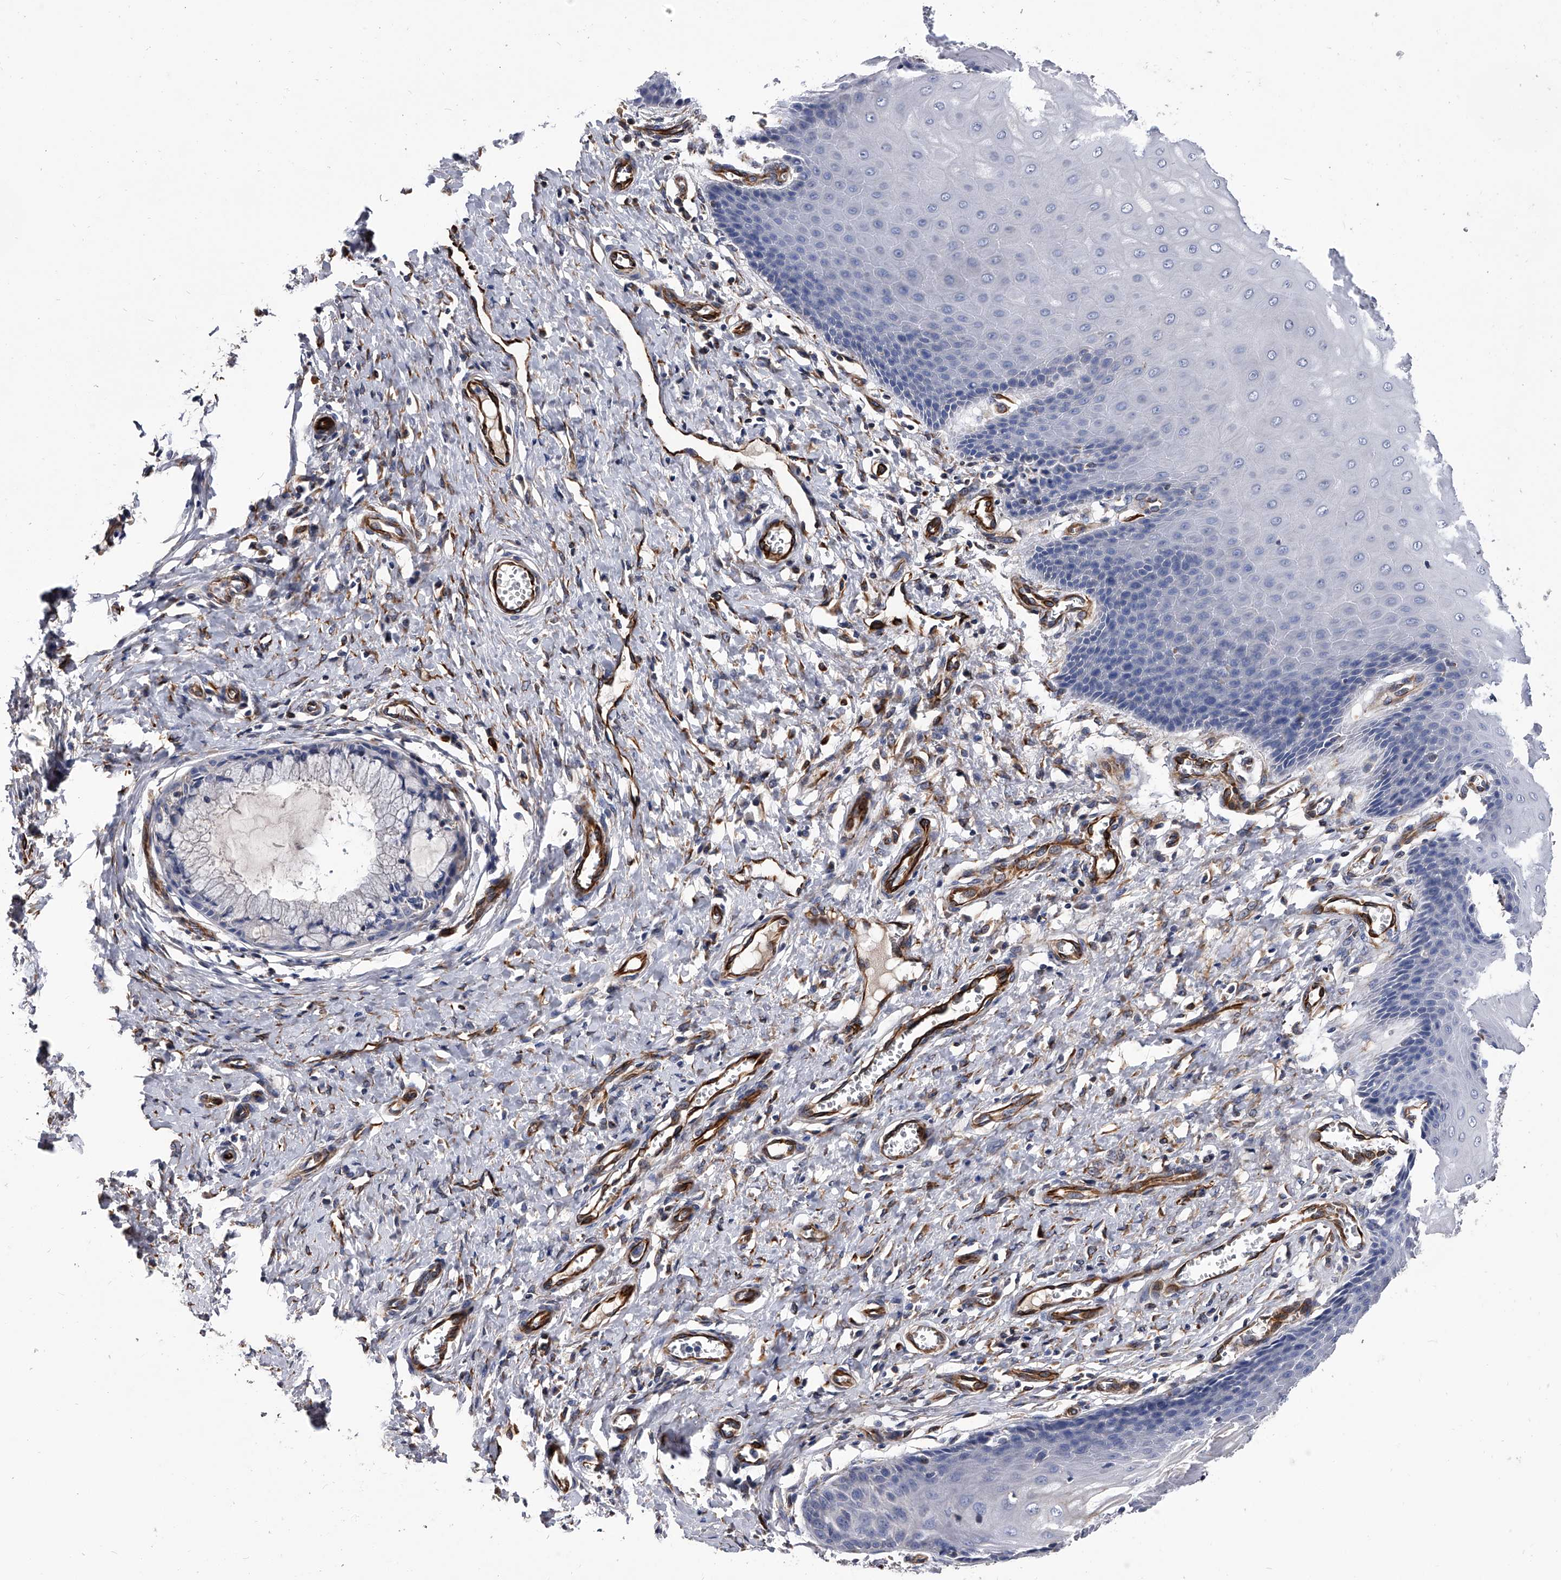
{"staining": {"intensity": "moderate", "quantity": "<25%", "location": "cytoplasmic/membranous"}, "tissue": "cervix", "cell_type": "Glandular cells", "image_type": "normal", "snomed": [{"axis": "morphology", "description": "Normal tissue, NOS"}, {"axis": "topography", "description": "Cervix"}], "caption": "Glandular cells reveal low levels of moderate cytoplasmic/membranous positivity in about <25% of cells in unremarkable cervix.", "gene": "EFCAB7", "patient": {"sex": "female", "age": 55}}